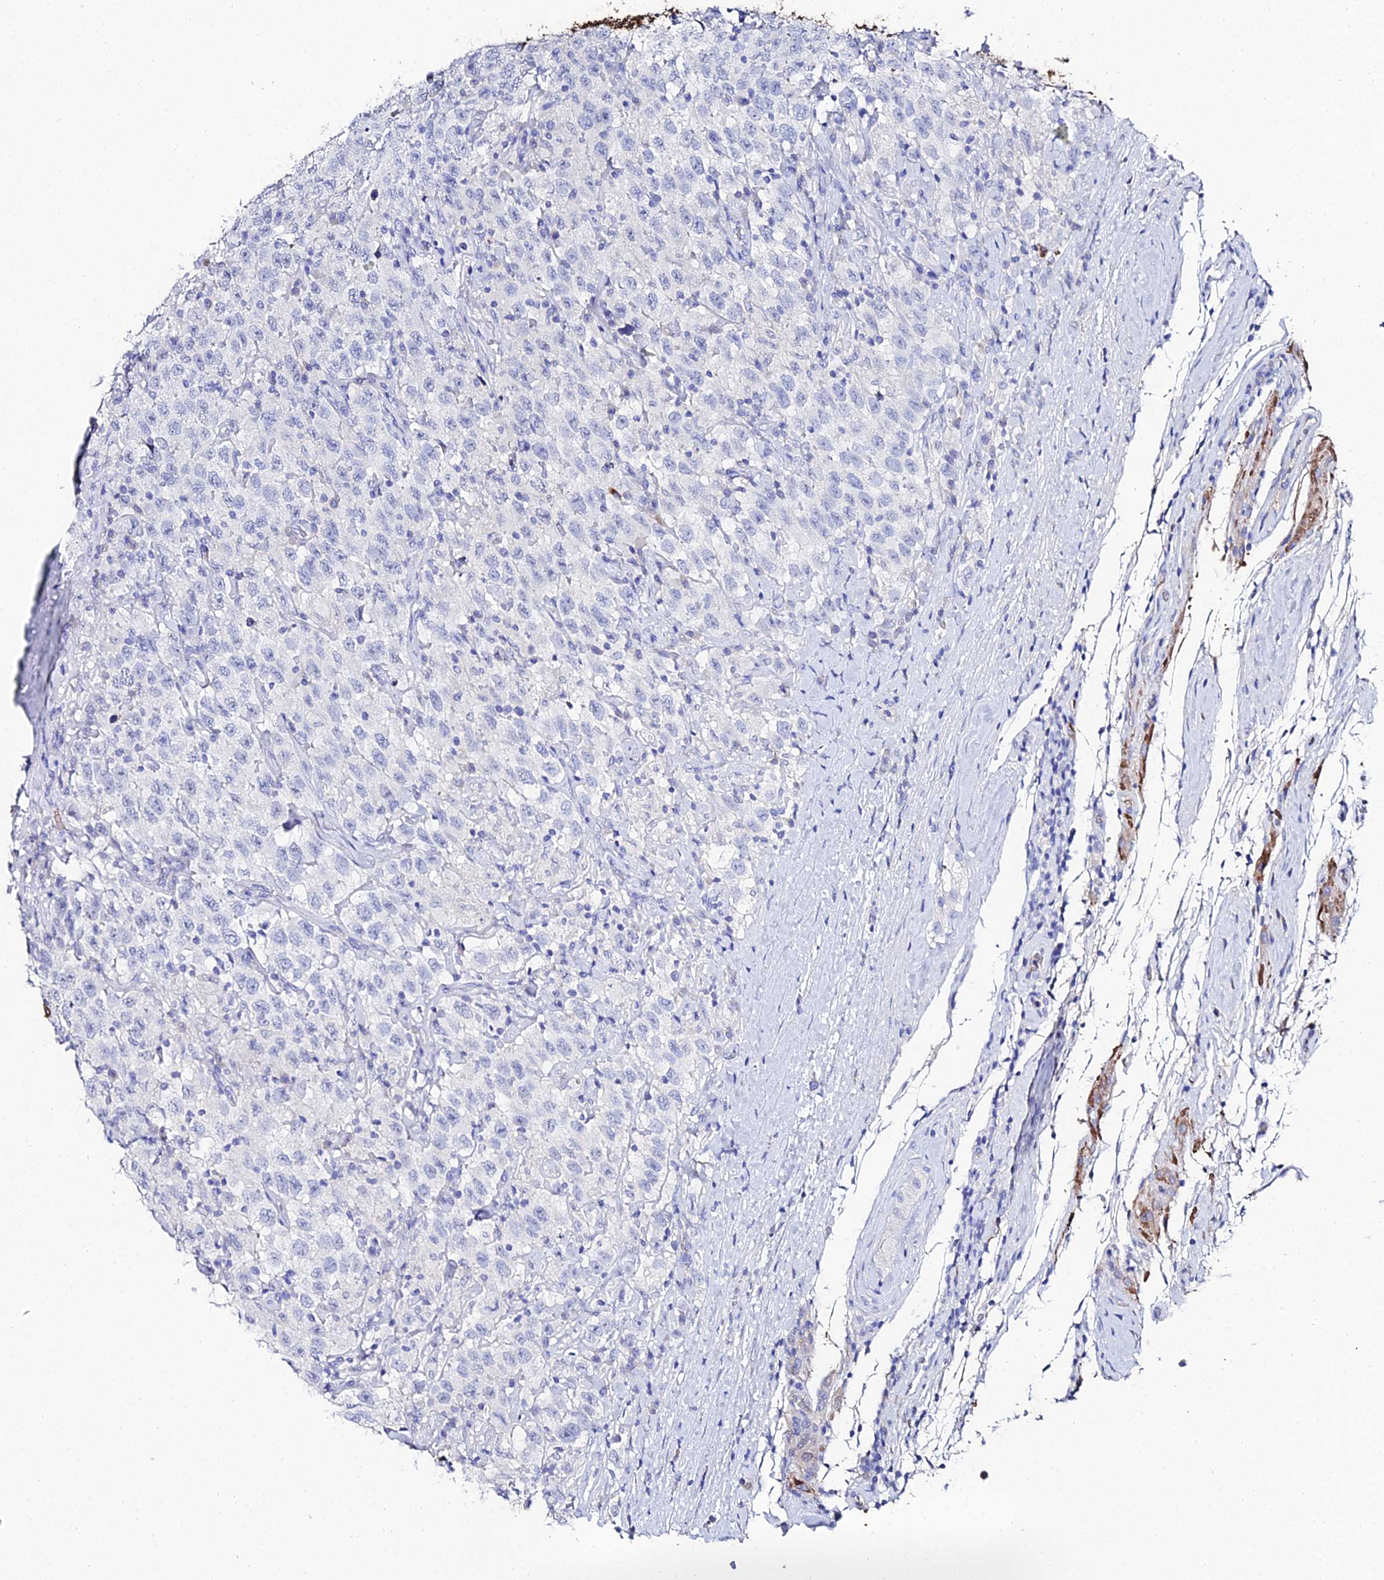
{"staining": {"intensity": "negative", "quantity": "none", "location": "none"}, "tissue": "testis cancer", "cell_type": "Tumor cells", "image_type": "cancer", "snomed": [{"axis": "morphology", "description": "Seminoma, NOS"}, {"axis": "topography", "description": "Testis"}], "caption": "This micrograph is of testis cancer (seminoma) stained with immunohistochemistry (IHC) to label a protein in brown with the nuclei are counter-stained blue. There is no staining in tumor cells.", "gene": "KRT17", "patient": {"sex": "male", "age": 41}}